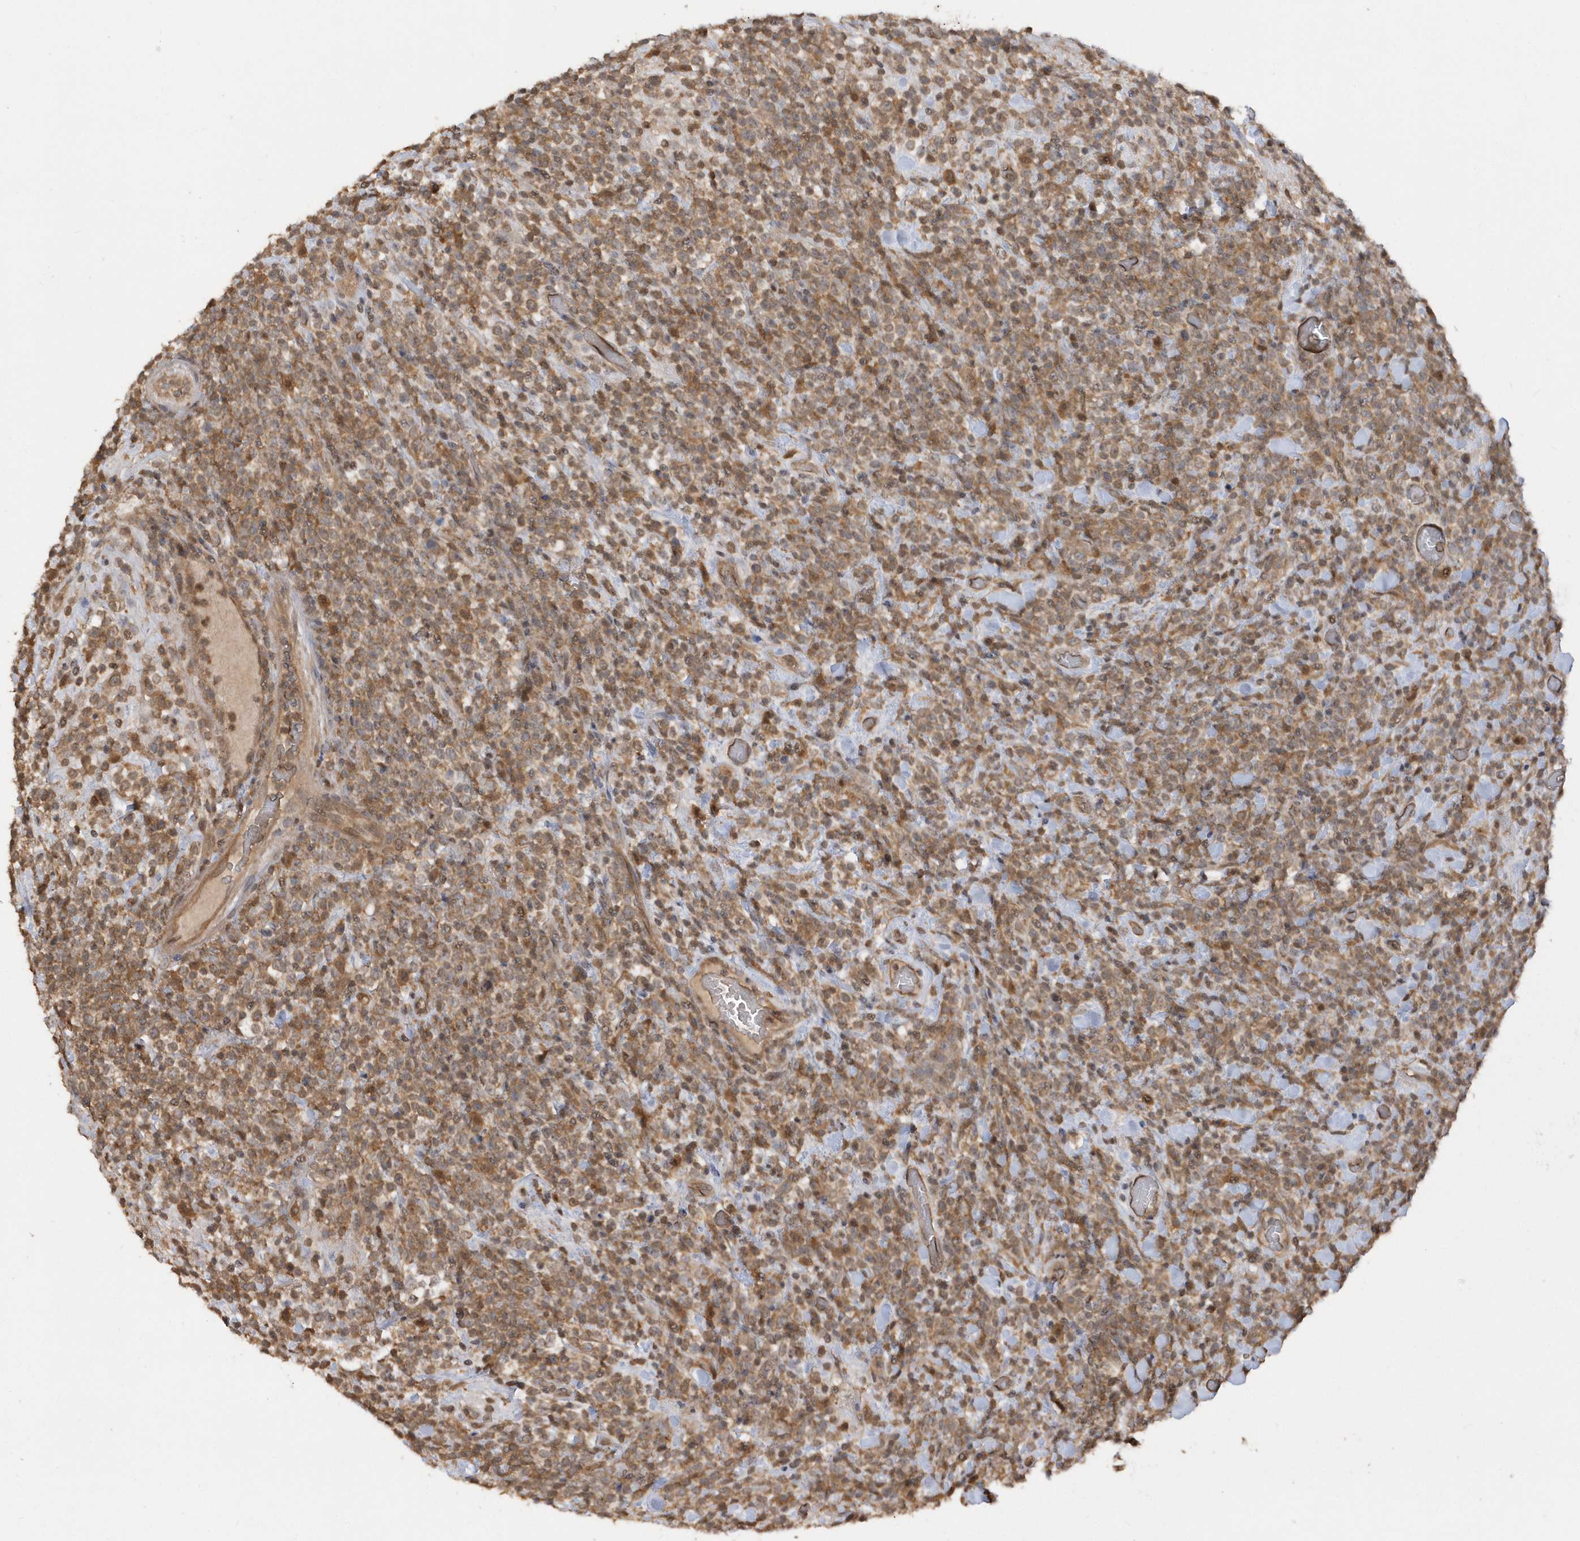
{"staining": {"intensity": "moderate", "quantity": ">75%", "location": "cytoplasmic/membranous"}, "tissue": "lymphoma", "cell_type": "Tumor cells", "image_type": "cancer", "snomed": [{"axis": "morphology", "description": "Malignant lymphoma, non-Hodgkin's type, High grade"}, {"axis": "topography", "description": "Colon"}], "caption": "Human malignant lymphoma, non-Hodgkin's type (high-grade) stained with a brown dye displays moderate cytoplasmic/membranous positive staining in about >75% of tumor cells.", "gene": "RPE", "patient": {"sex": "female", "age": 53}}